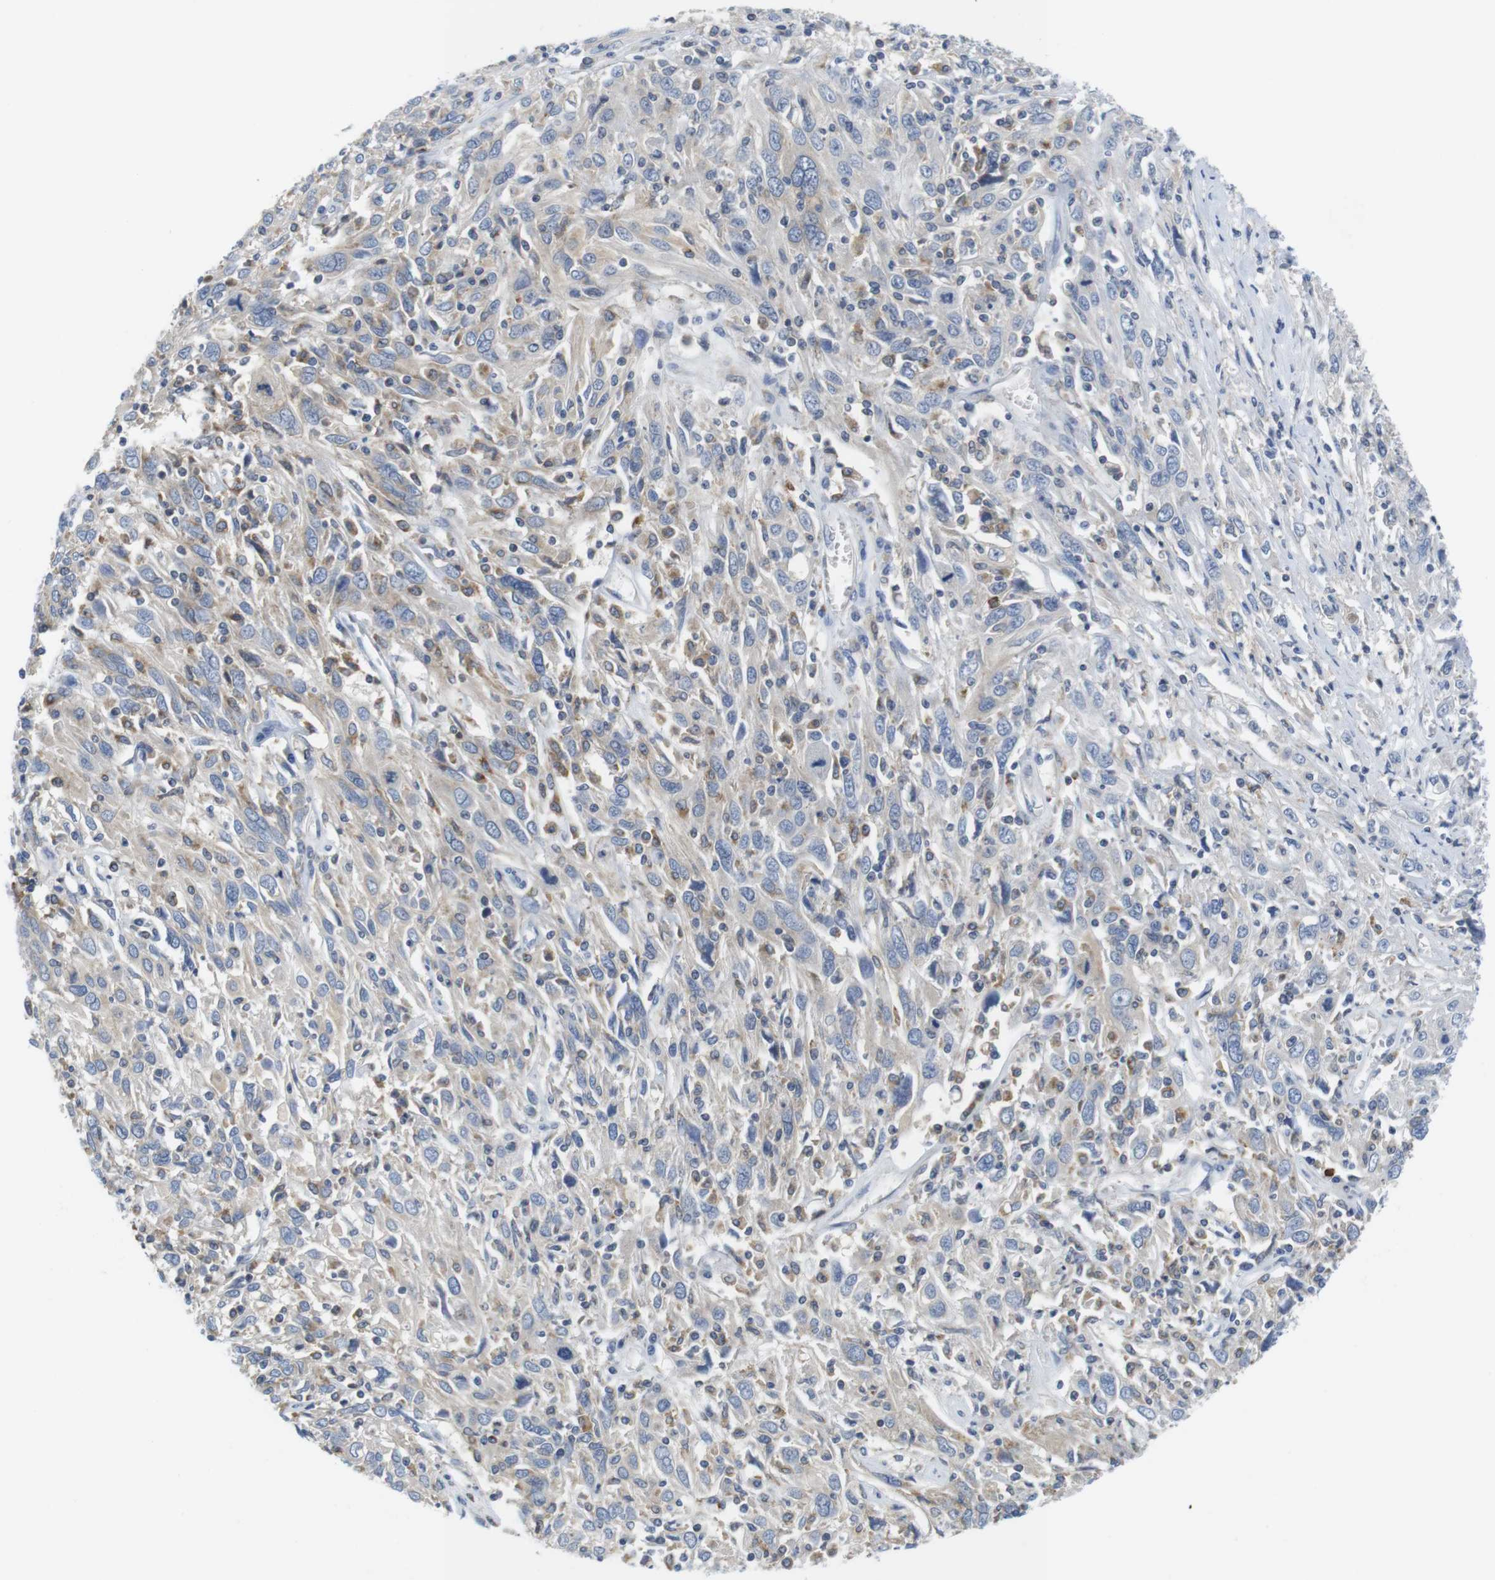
{"staining": {"intensity": "weak", "quantity": "<25%", "location": "cytoplasmic/membranous"}, "tissue": "cervical cancer", "cell_type": "Tumor cells", "image_type": "cancer", "snomed": [{"axis": "morphology", "description": "Squamous cell carcinoma, NOS"}, {"axis": "topography", "description": "Cervix"}], "caption": "The immunohistochemistry image has no significant expression in tumor cells of cervical squamous cell carcinoma tissue.", "gene": "CNGA2", "patient": {"sex": "female", "age": 46}}